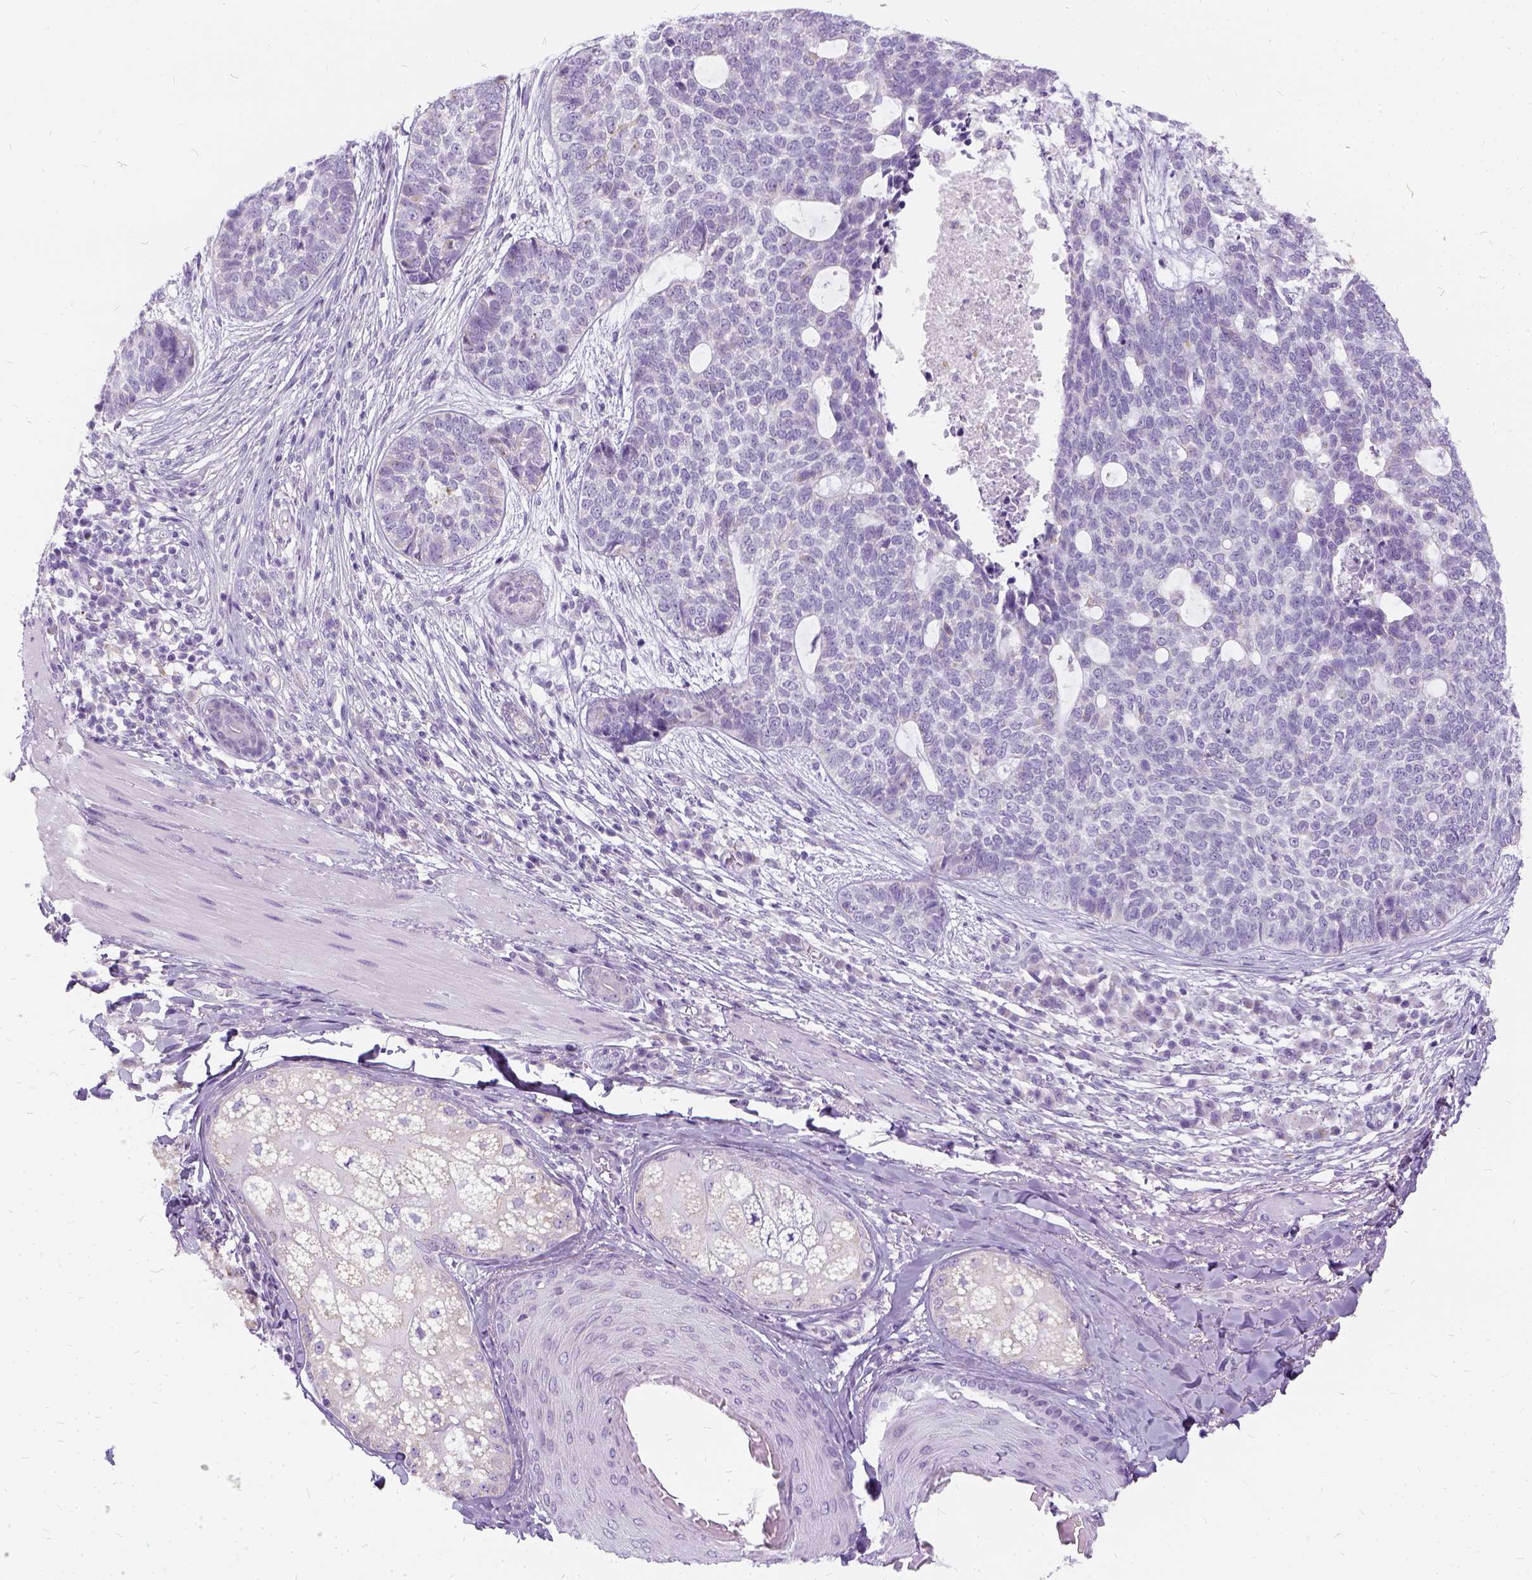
{"staining": {"intensity": "negative", "quantity": "none", "location": "none"}, "tissue": "skin cancer", "cell_type": "Tumor cells", "image_type": "cancer", "snomed": [{"axis": "morphology", "description": "Basal cell carcinoma"}, {"axis": "topography", "description": "Skin"}], "caption": "Tumor cells are negative for brown protein staining in skin cancer.", "gene": "FDX1", "patient": {"sex": "female", "age": 69}}